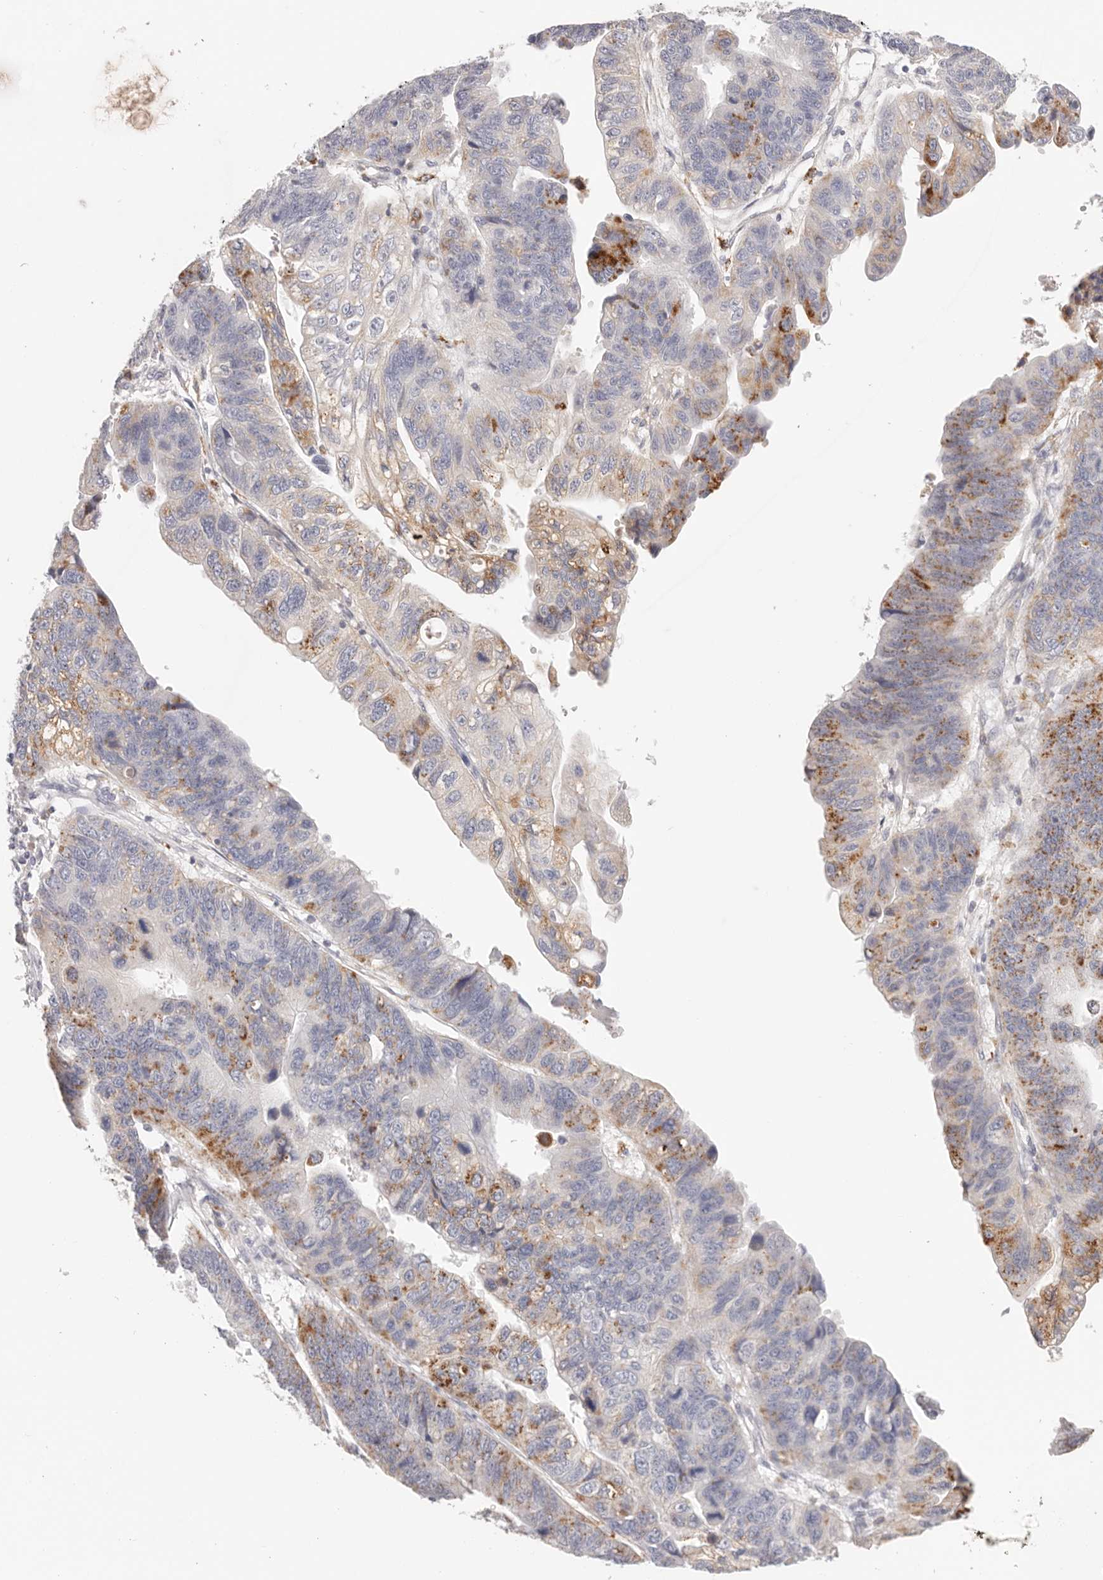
{"staining": {"intensity": "moderate", "quantity": "25%-75%", "location": "cytoplasmic/membranous"}, "tissue": "stomach cancer", "cell_type": "Tumor cells", "image_type": "cancer", "snomed": [{"axis": "morphology", "description": "Adenocarcinoma, NOS"}, {"axis": "topography", "description": "Stomach"}], "caption": "Human stomach cancer stained for a protein (brown) exhibits moderate cytoplasmic/membranous positive staining in about 25%-75% of tumor cells.", "gene": "STKLD1", "patient": {"sex": "male", "age": 59}}